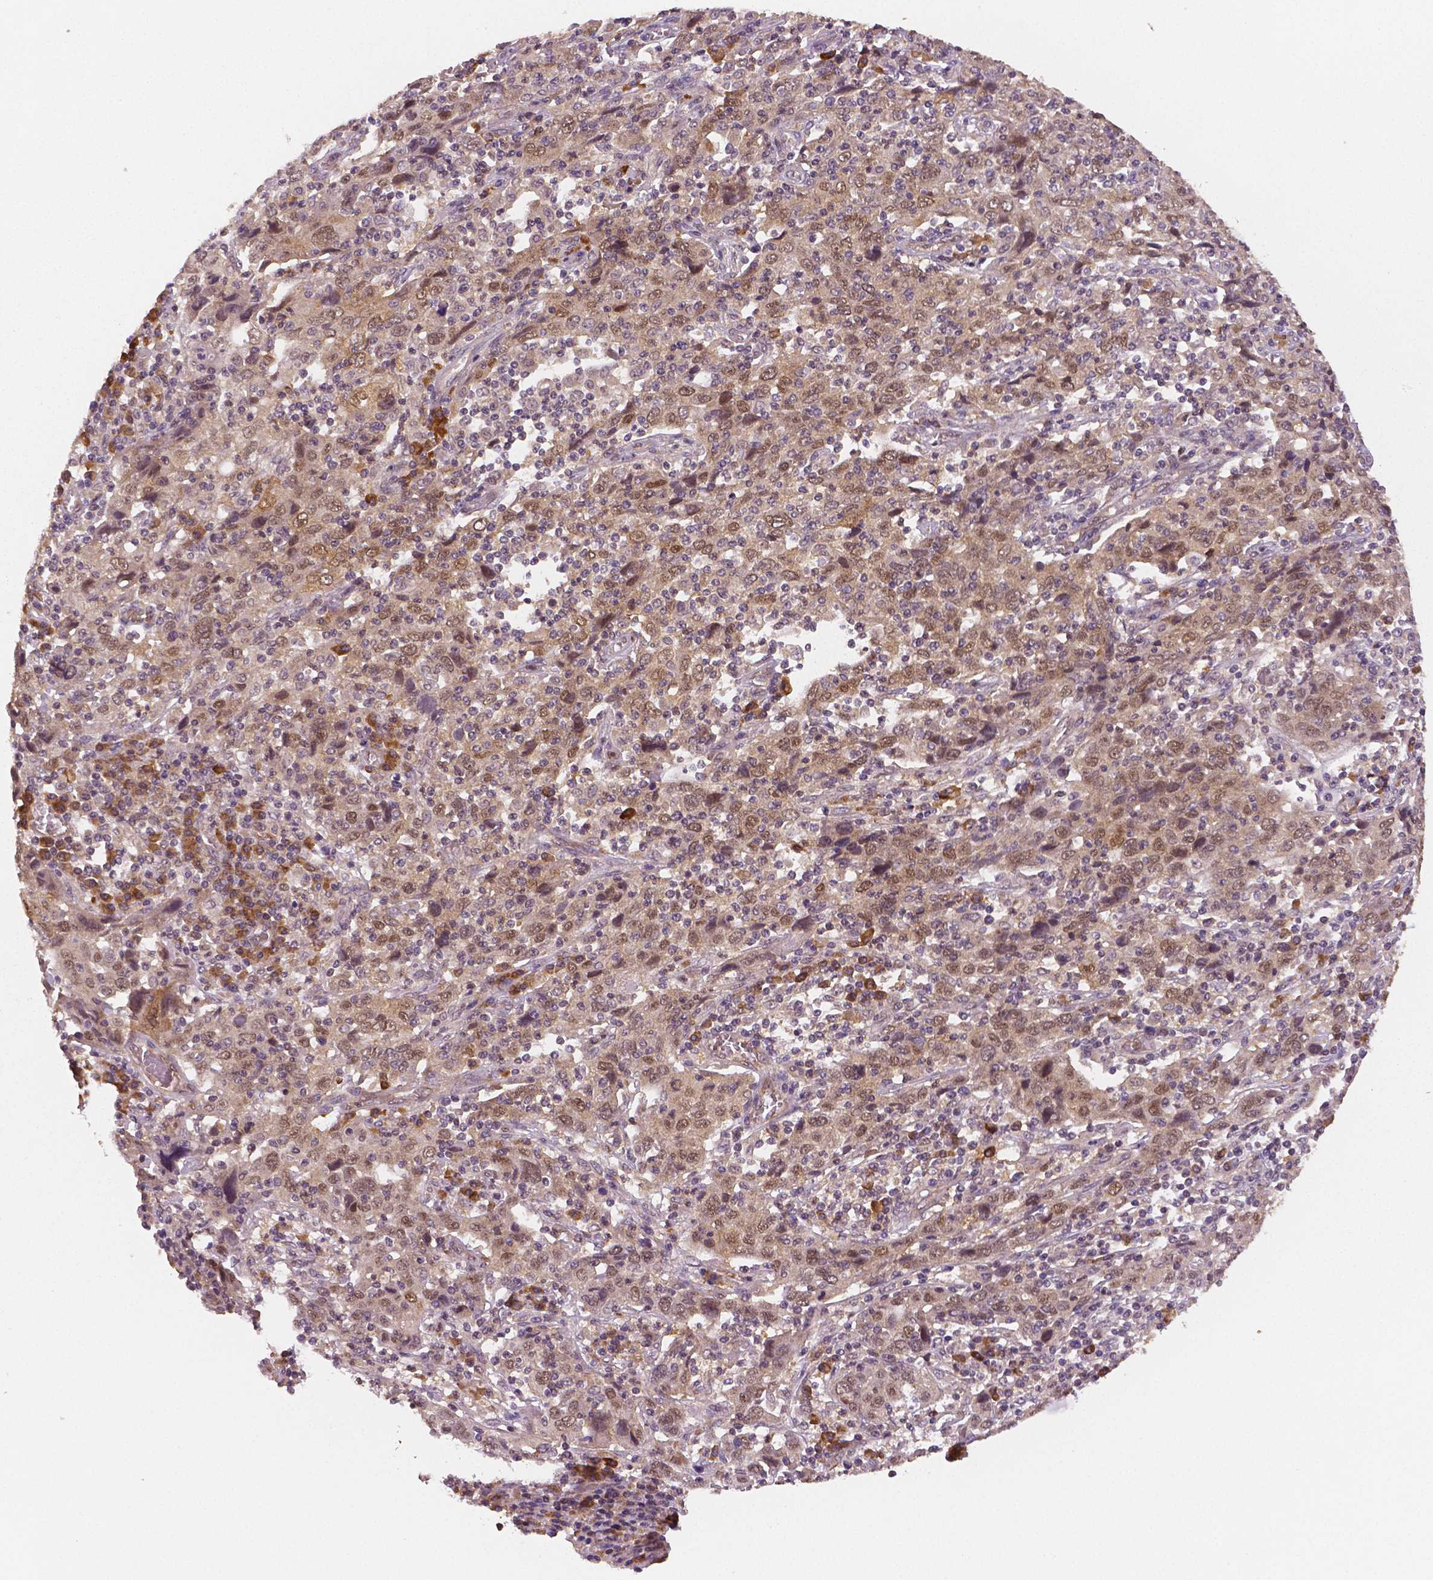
{"staining": {"intensity": "weak", "quantity": ">75%", "location": "cytoplasmic/membranous"}, "tissue": "cervical cancer", "cell_type": "Tumor cells", "image_type": "cancer", "snomed": [{"axis": "morphology", "description": "Squamous cell carcinoma, NOS"}, {"axis": "topography", "description": "Cervix"}], "caption": "A histopathology image of cervical squamous cell carcinoma stained for a protein demonstrates weak cytoplasmic/membranous brown staining in tumor cells.", "gene": "STAT3", "patient": {"sex": "female", "age": 46}}